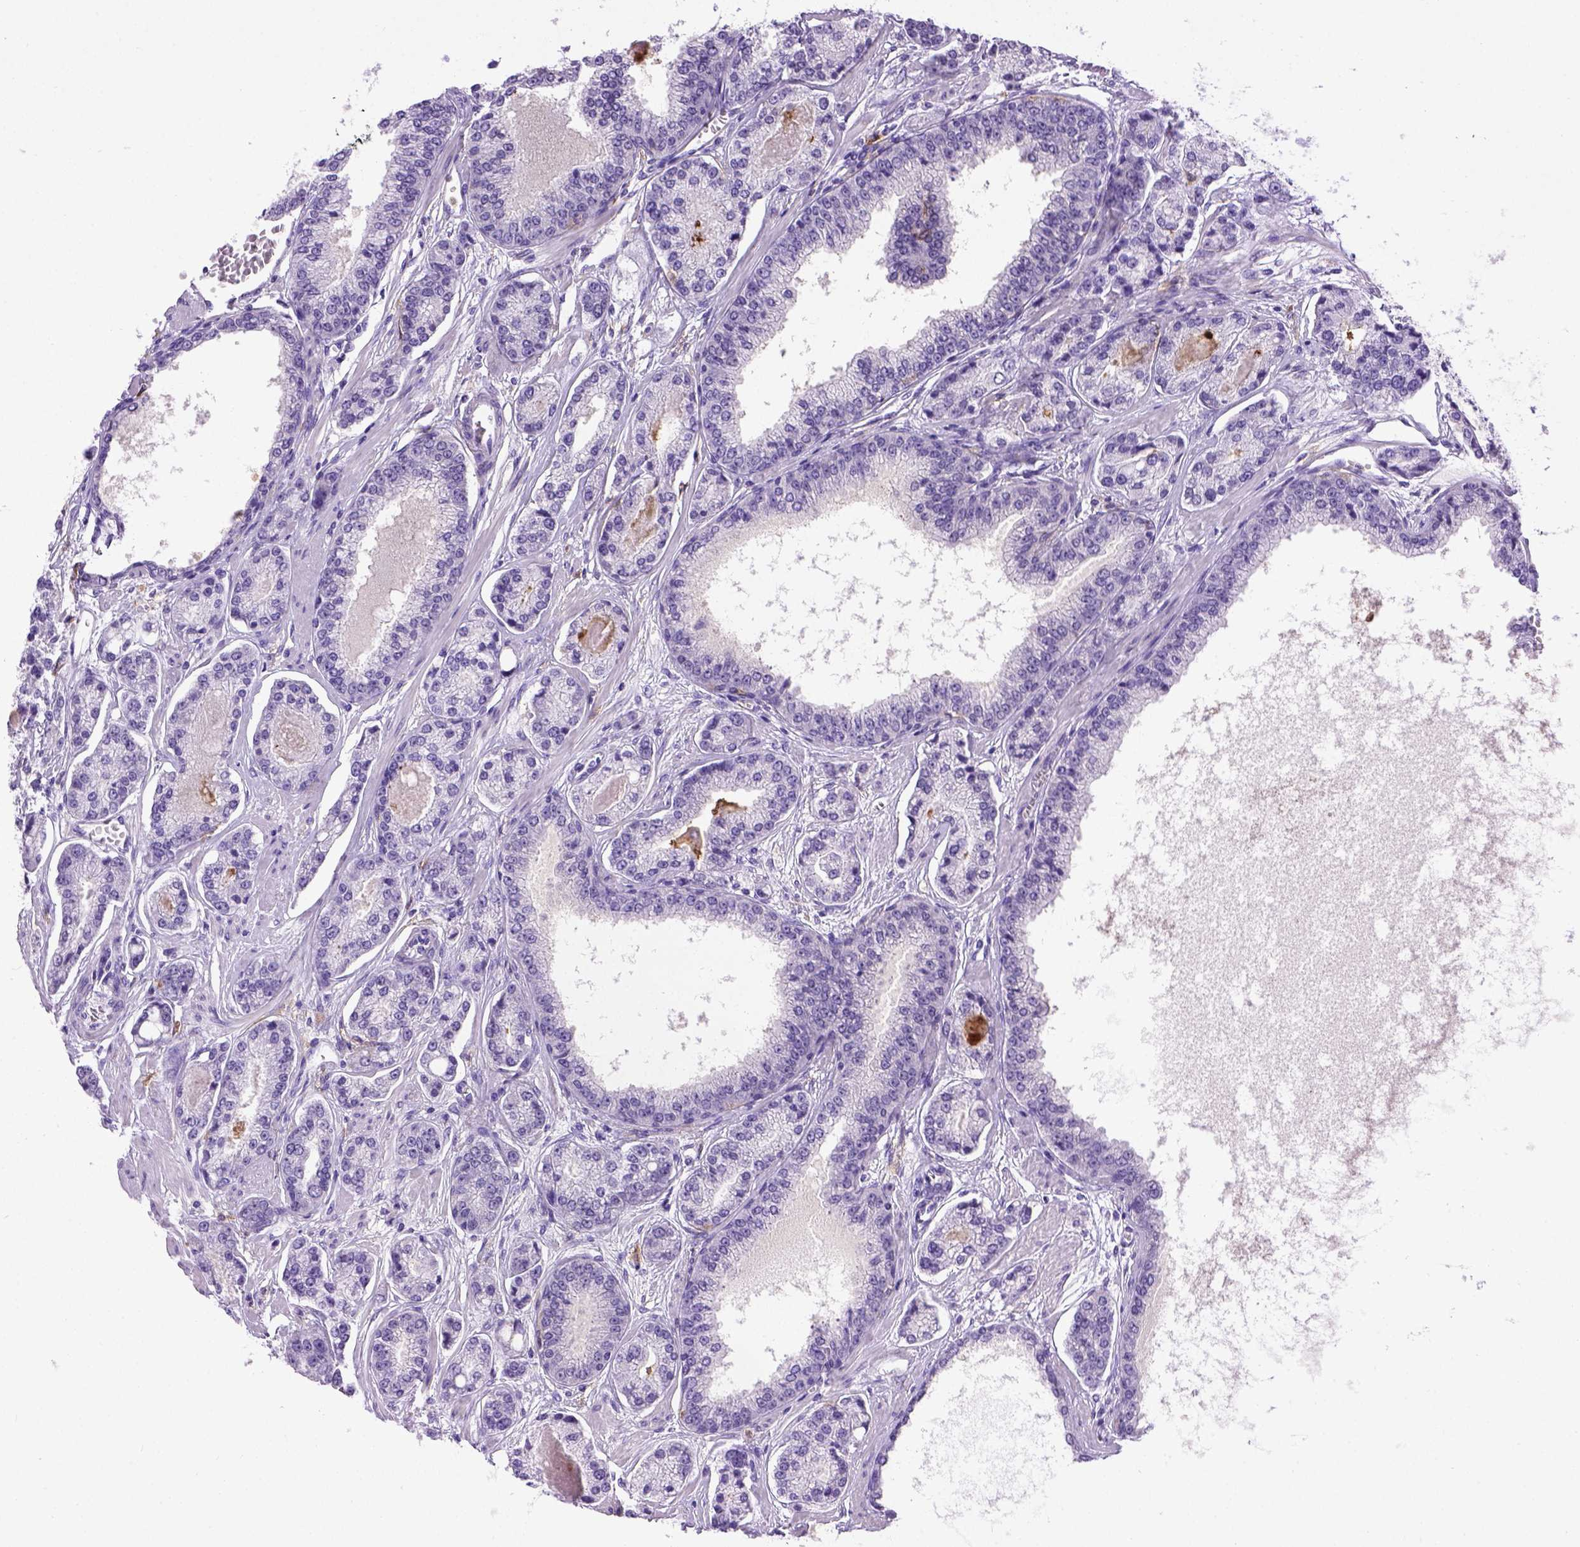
{"staining": {"intensity": "negative", "quantity": "none", "location": "none"}, "tissue": "prostate cancer", "cell_type": "Tumor cells", "image_type": "cancer", "snomed": [{"axis": "morphology", "description": "Adenocarcinoma, NOS"}, {"axis": "topography", "description": "Prostate"}], "caption": "Immunohistochemical staining of human adenocarcinoma (prostate) exhibits no significant expression in tumor cells.", "gene": "ITGAX", "patient": {"sex": "male", "age": 64}}